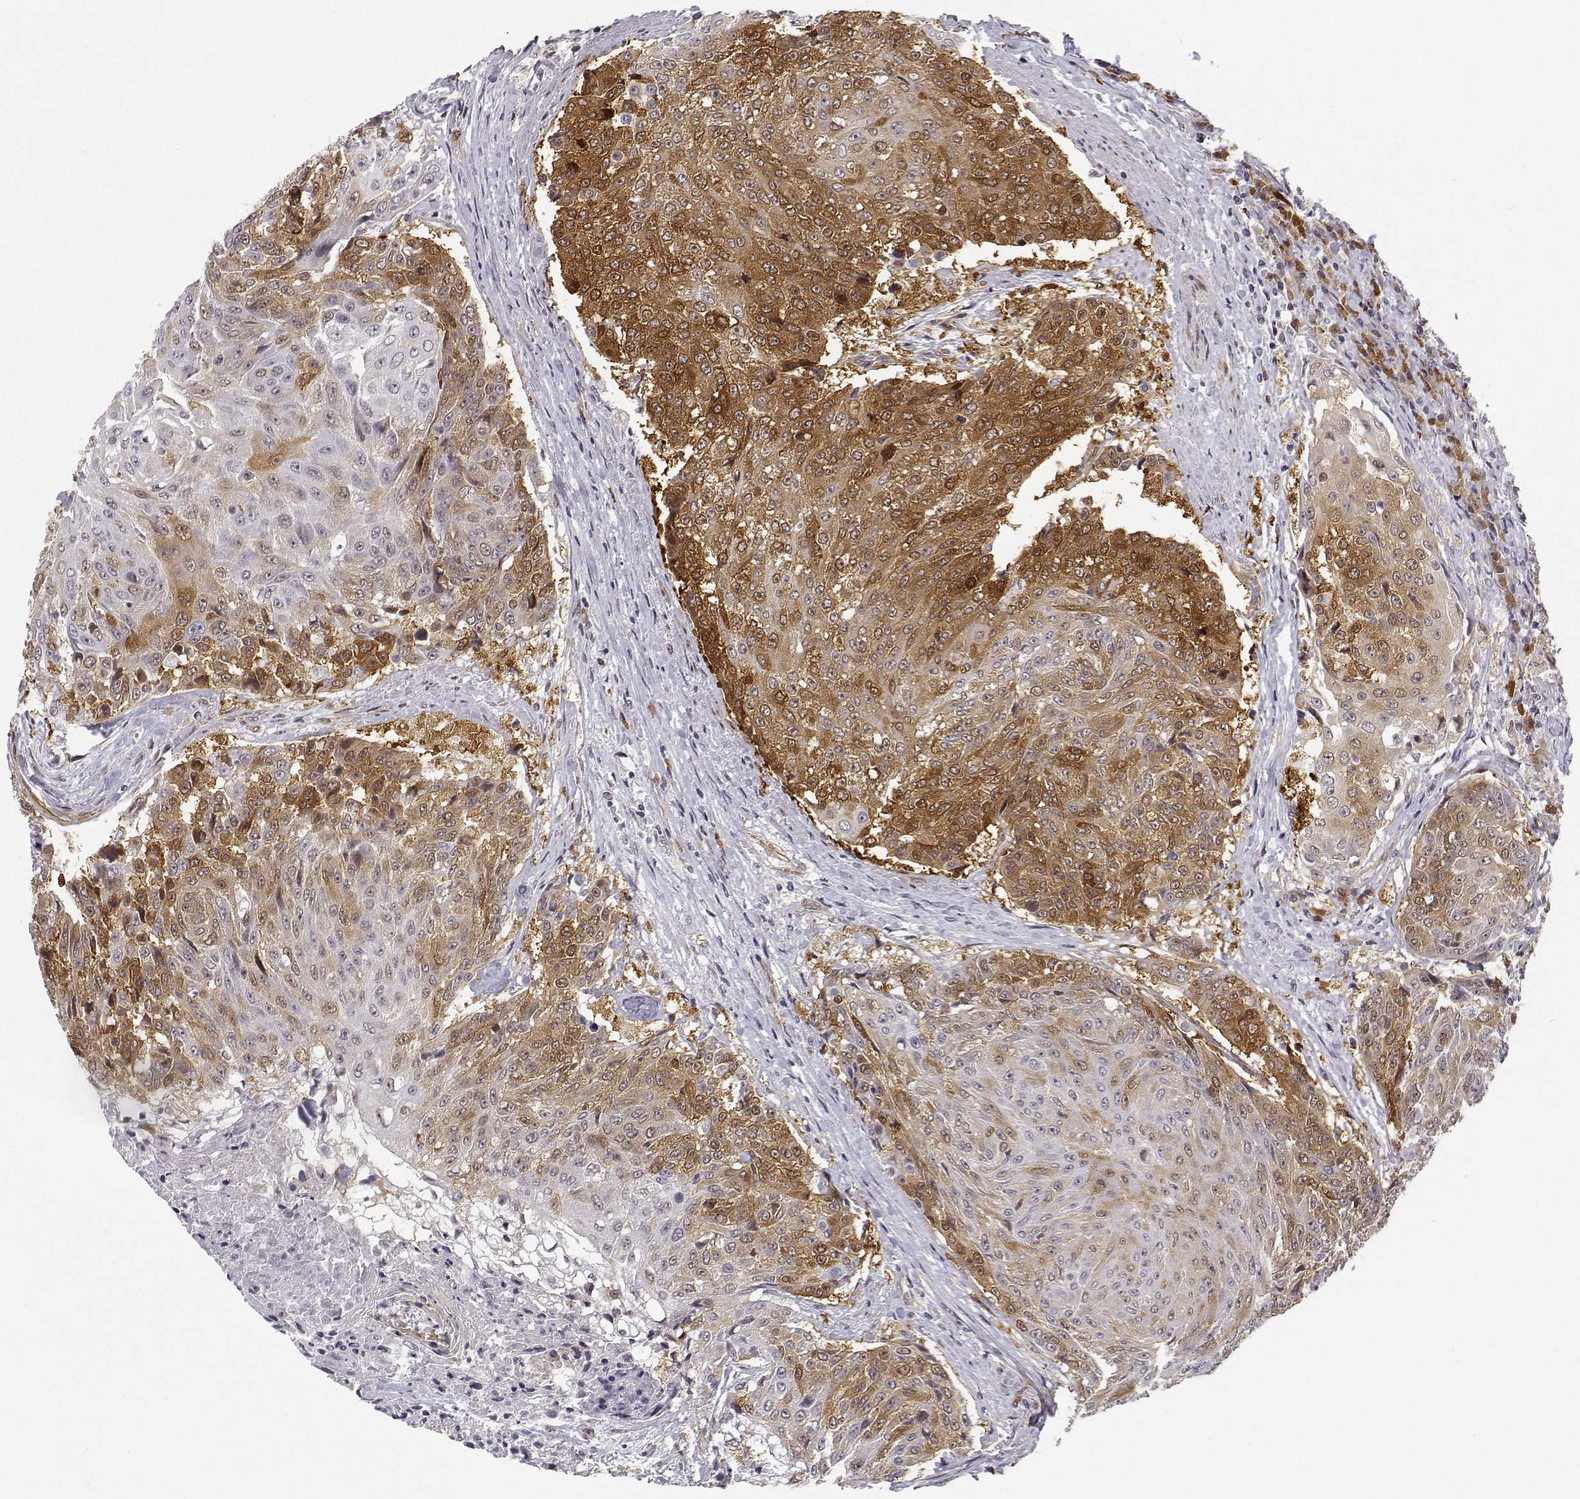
{"staining": {"intensity": "moderate", "quantity": "25%-75%", "location": "cytoplasmic/membranous"}, "tissue": "urothelial cancer", "cell_type": "Tumor cells", "image_type": "cancer", "snomed": [{"axis": "morphology", "description": "Urothelial carcinoma, High grade"}, {"axis": "topography", "description": "Urinary bladder"}], "caption": "Urothelial cancer was stained to show a protein in brown. There is medium levels of moderate cytoplasmic/membranous expression in about 25%-75% of tumor cells. The staining was performed using DAB (3,3'-diaminobenzidine) to visualize the protein expression in brown, while the nuclei were stained in blue with hematoxylin (Magnification: 20x).", "gene": "PHGDH", "patient": {"sex": "female", "age": 63}}